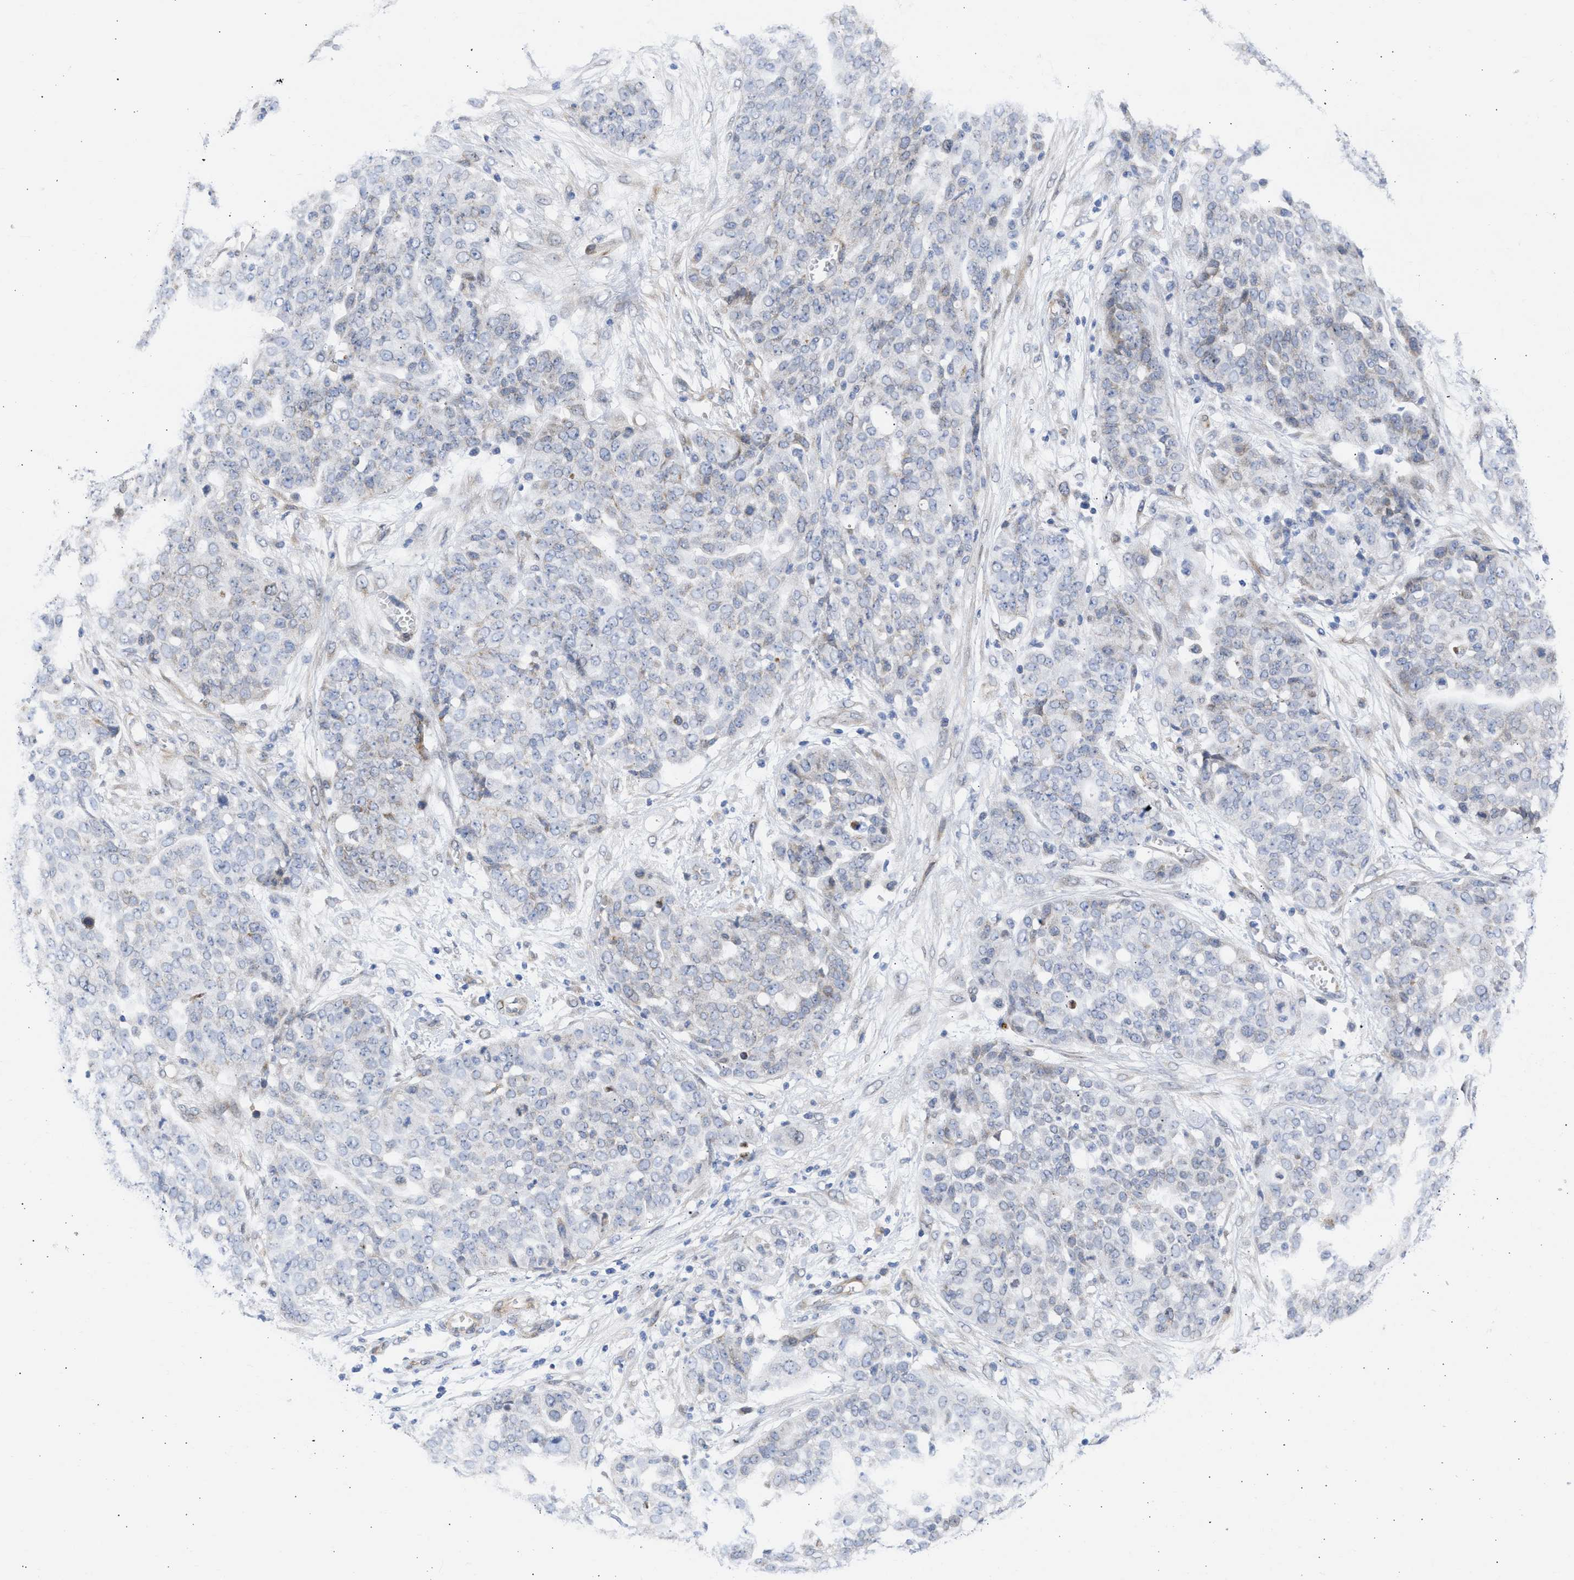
{"staining": {"intensity": "negative", "quantity": "none", "location": "none"}, "tissue": "ovarian cancer", "cell_type": "Tumor cells", "image_type": "cancer", "snomed": [{"axis": "morphology", "description": "Cystadenocarcinoma, serous, NOS"}, {"axis": "topography", "description": "Soft tissue"}, {"axis": "topography", "description": "Ovary"}], "caption": "Immunohistochemistry (IHC) image of neoplastic tissue: ovarian serous cystadenocarcinoma stained with DAB (3,3'-diaminobenzidine) demonstrates no significant protein expression in tumor cells.", "gene": "NUP35", "patient": {"sex": "female", "age": 57}}